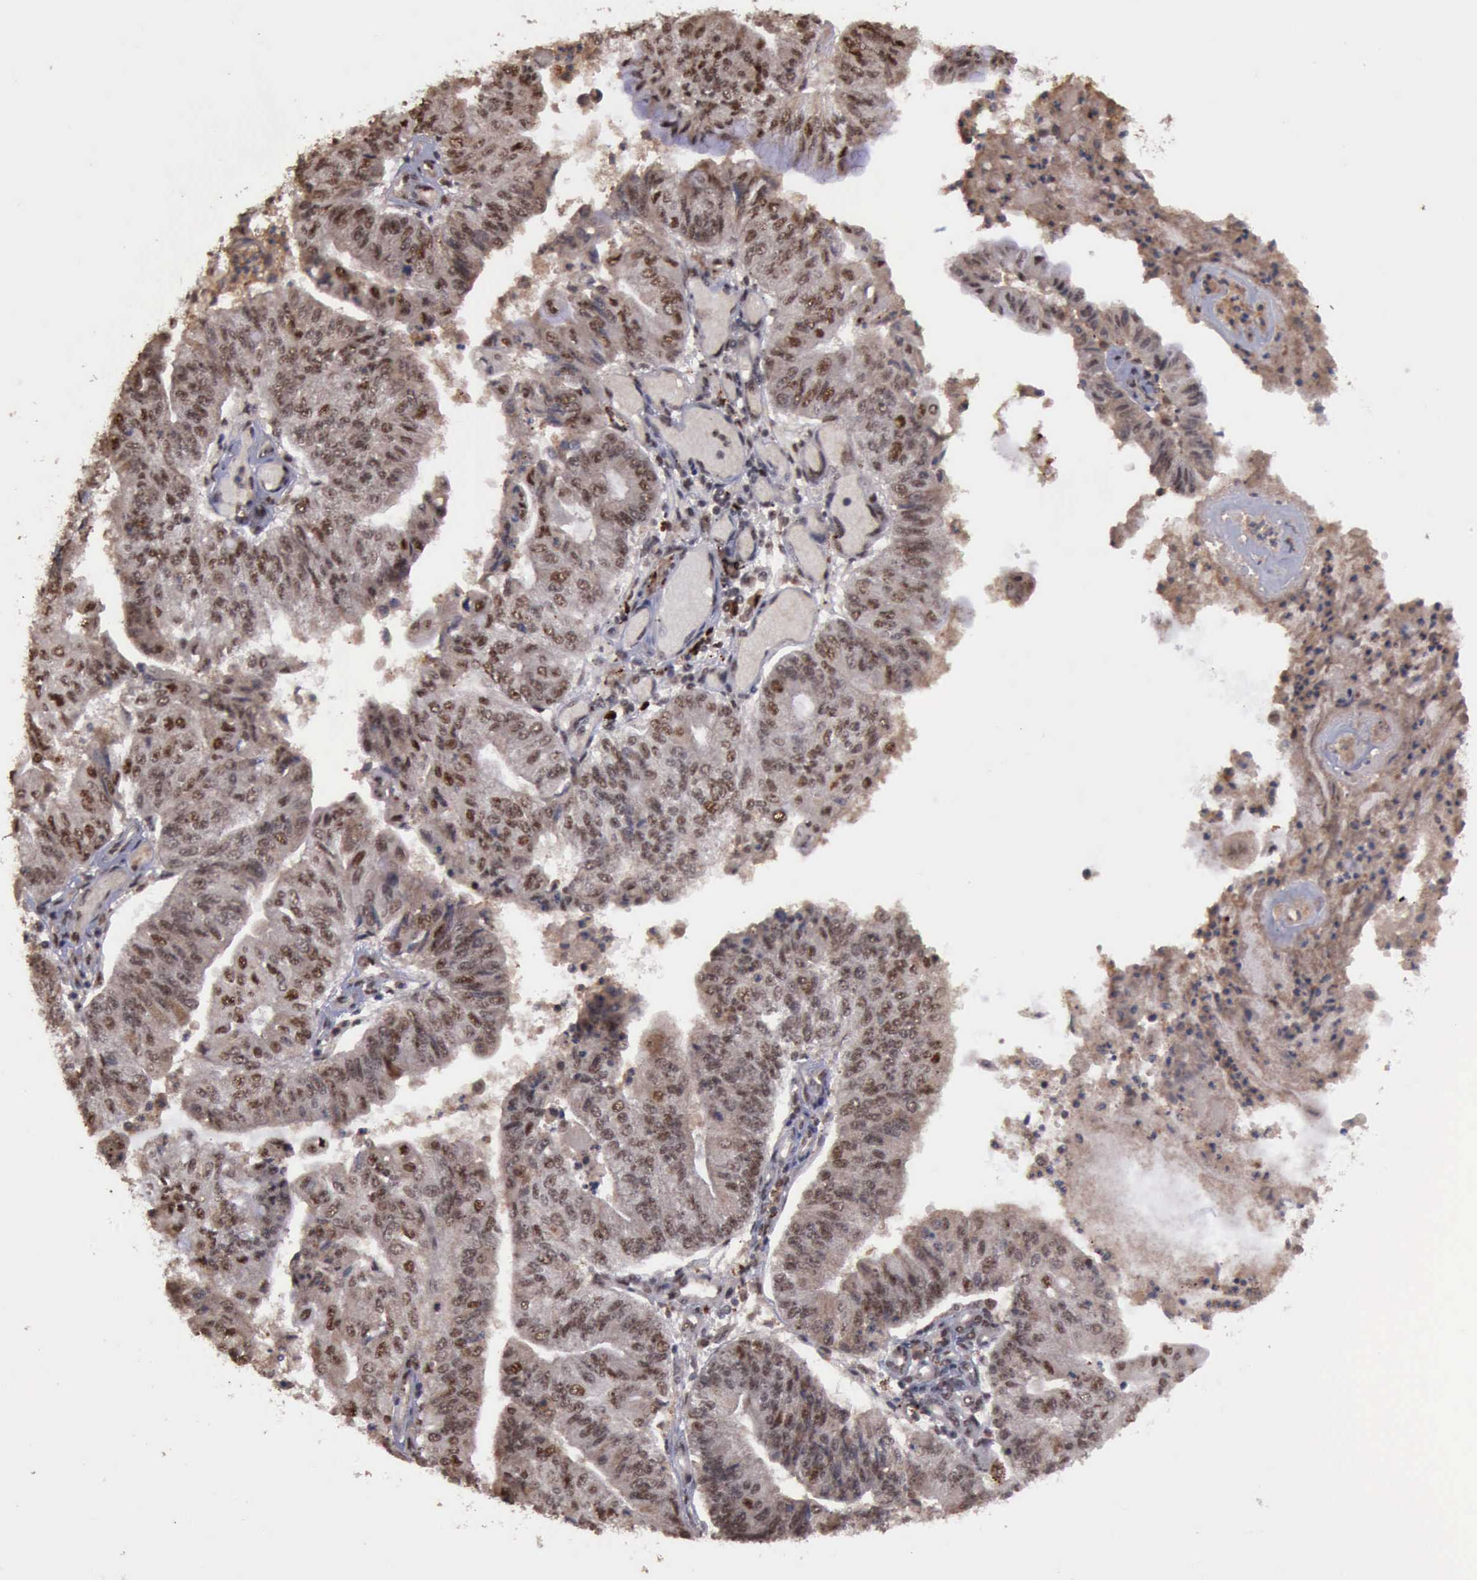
{"staining": {"intensity": "moderate", "quantity": ">75%", "location": "cytoplasmic/membranous,nuclear"}, "tissue": "endometrial cancer", "cell_type": "Tumor cells", "image_type": "cancer", "snomed": [{"axis": "morphology", "description": "Adenocarcinoma, NOS"}, {"axis": "topography", "description": "Endometrium"}], "caption": "Immunohistochemical staining of endometrial adenocarcinoma reveals moderate cytoplasmic/membranous and nuclear protein staining in about >75% of tumor cells.", "gene": "TRMT2A", "patient": {"sex": "female", "age": 59}}